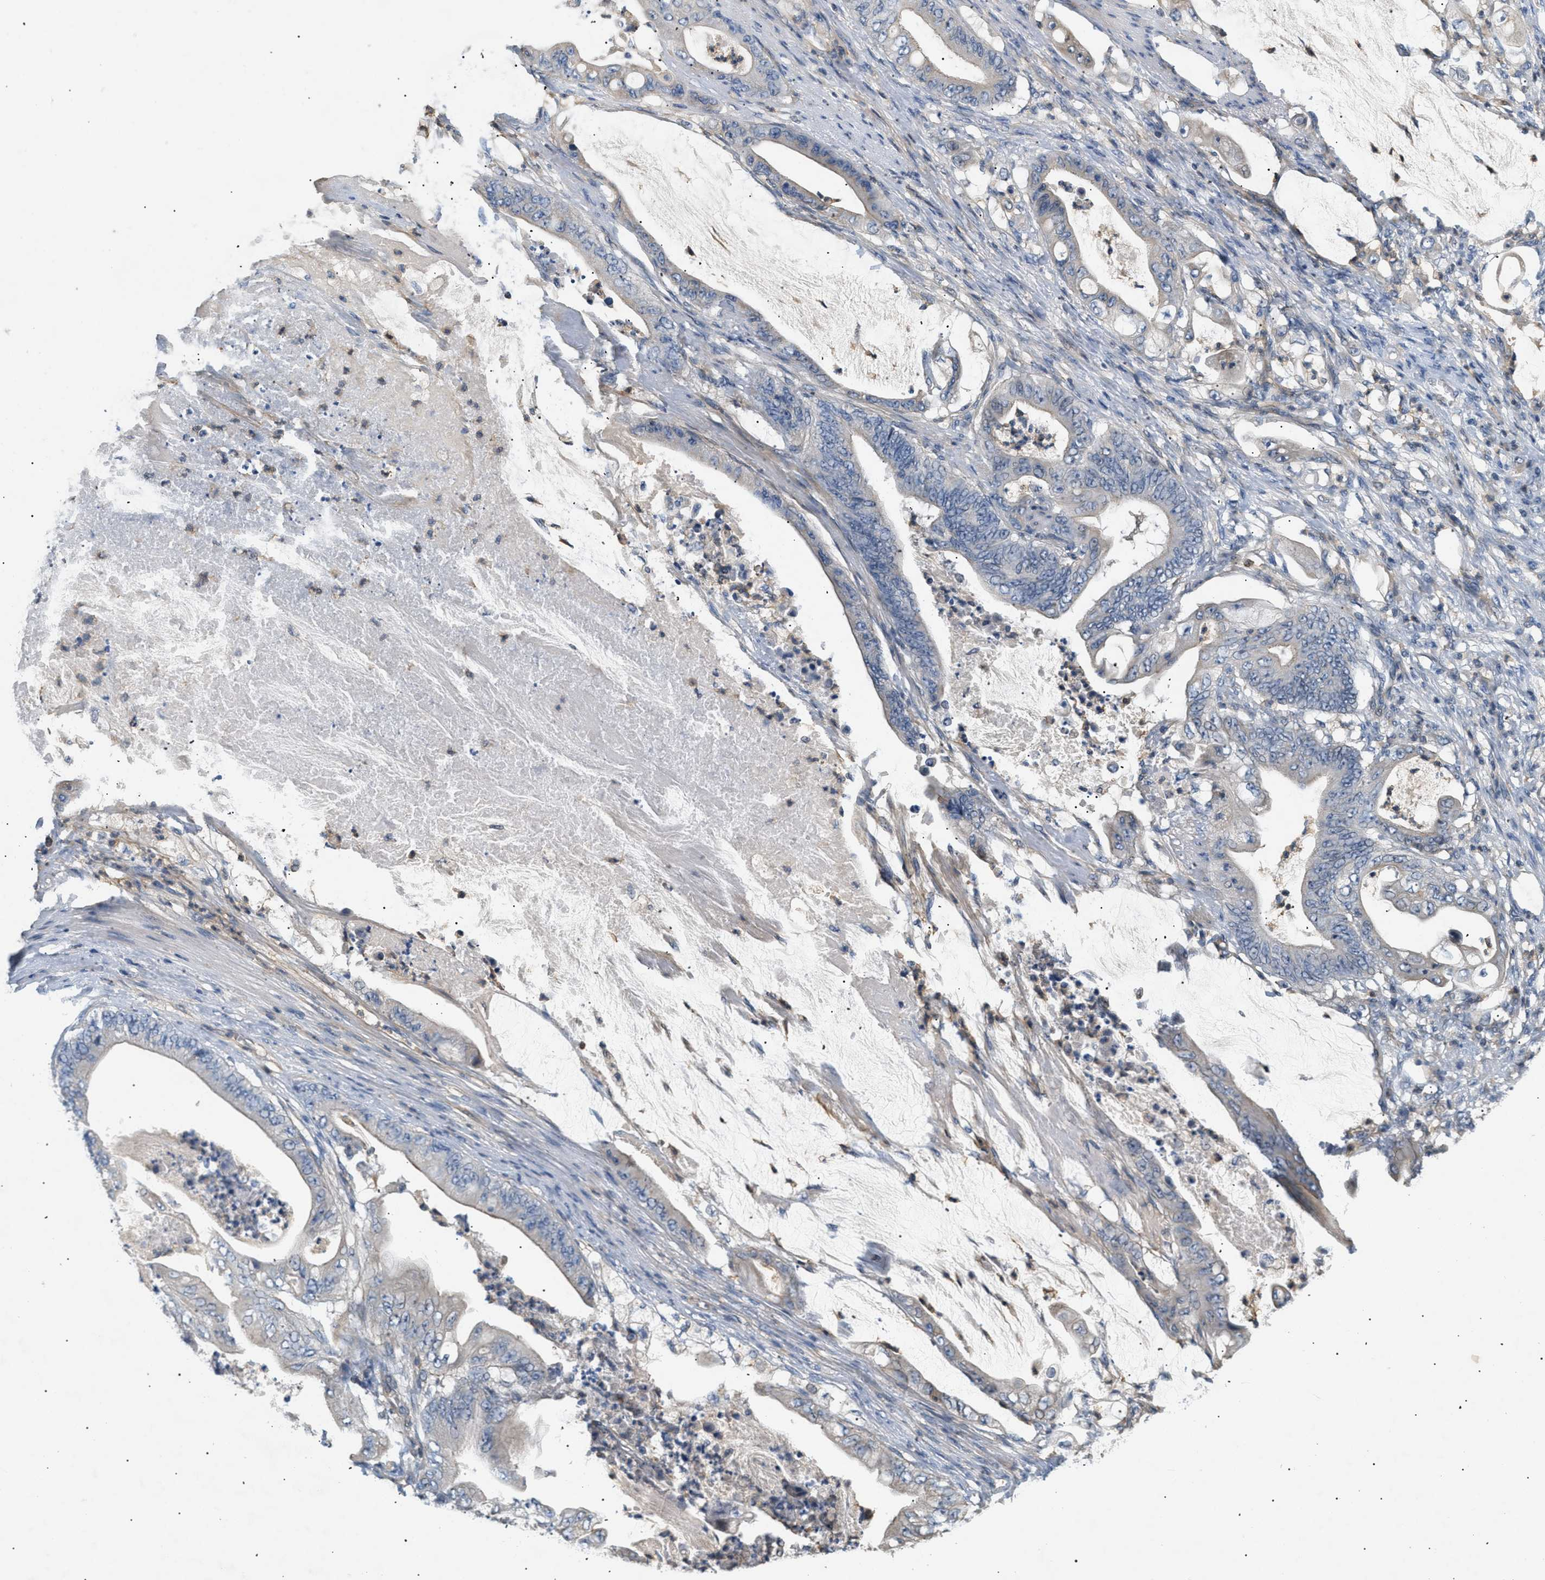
{"staining": {"intensity": "negative", "quantity": "none", "location": "none"}, "tissue": "stomach cancer", "cell_type": "Tumor cells", "image_type": "cancer", "snomed": [{"axis": "morphology", "description": "Adenocarcinoma, NOS"}, {"axis": "topography", "description": "Stomach"}], "caption": "There is no significant positivity in tumor cells of stomach adenocarcinoma.", "gene": "FARS2", "patient": {"sex": "female", "age": 73}}